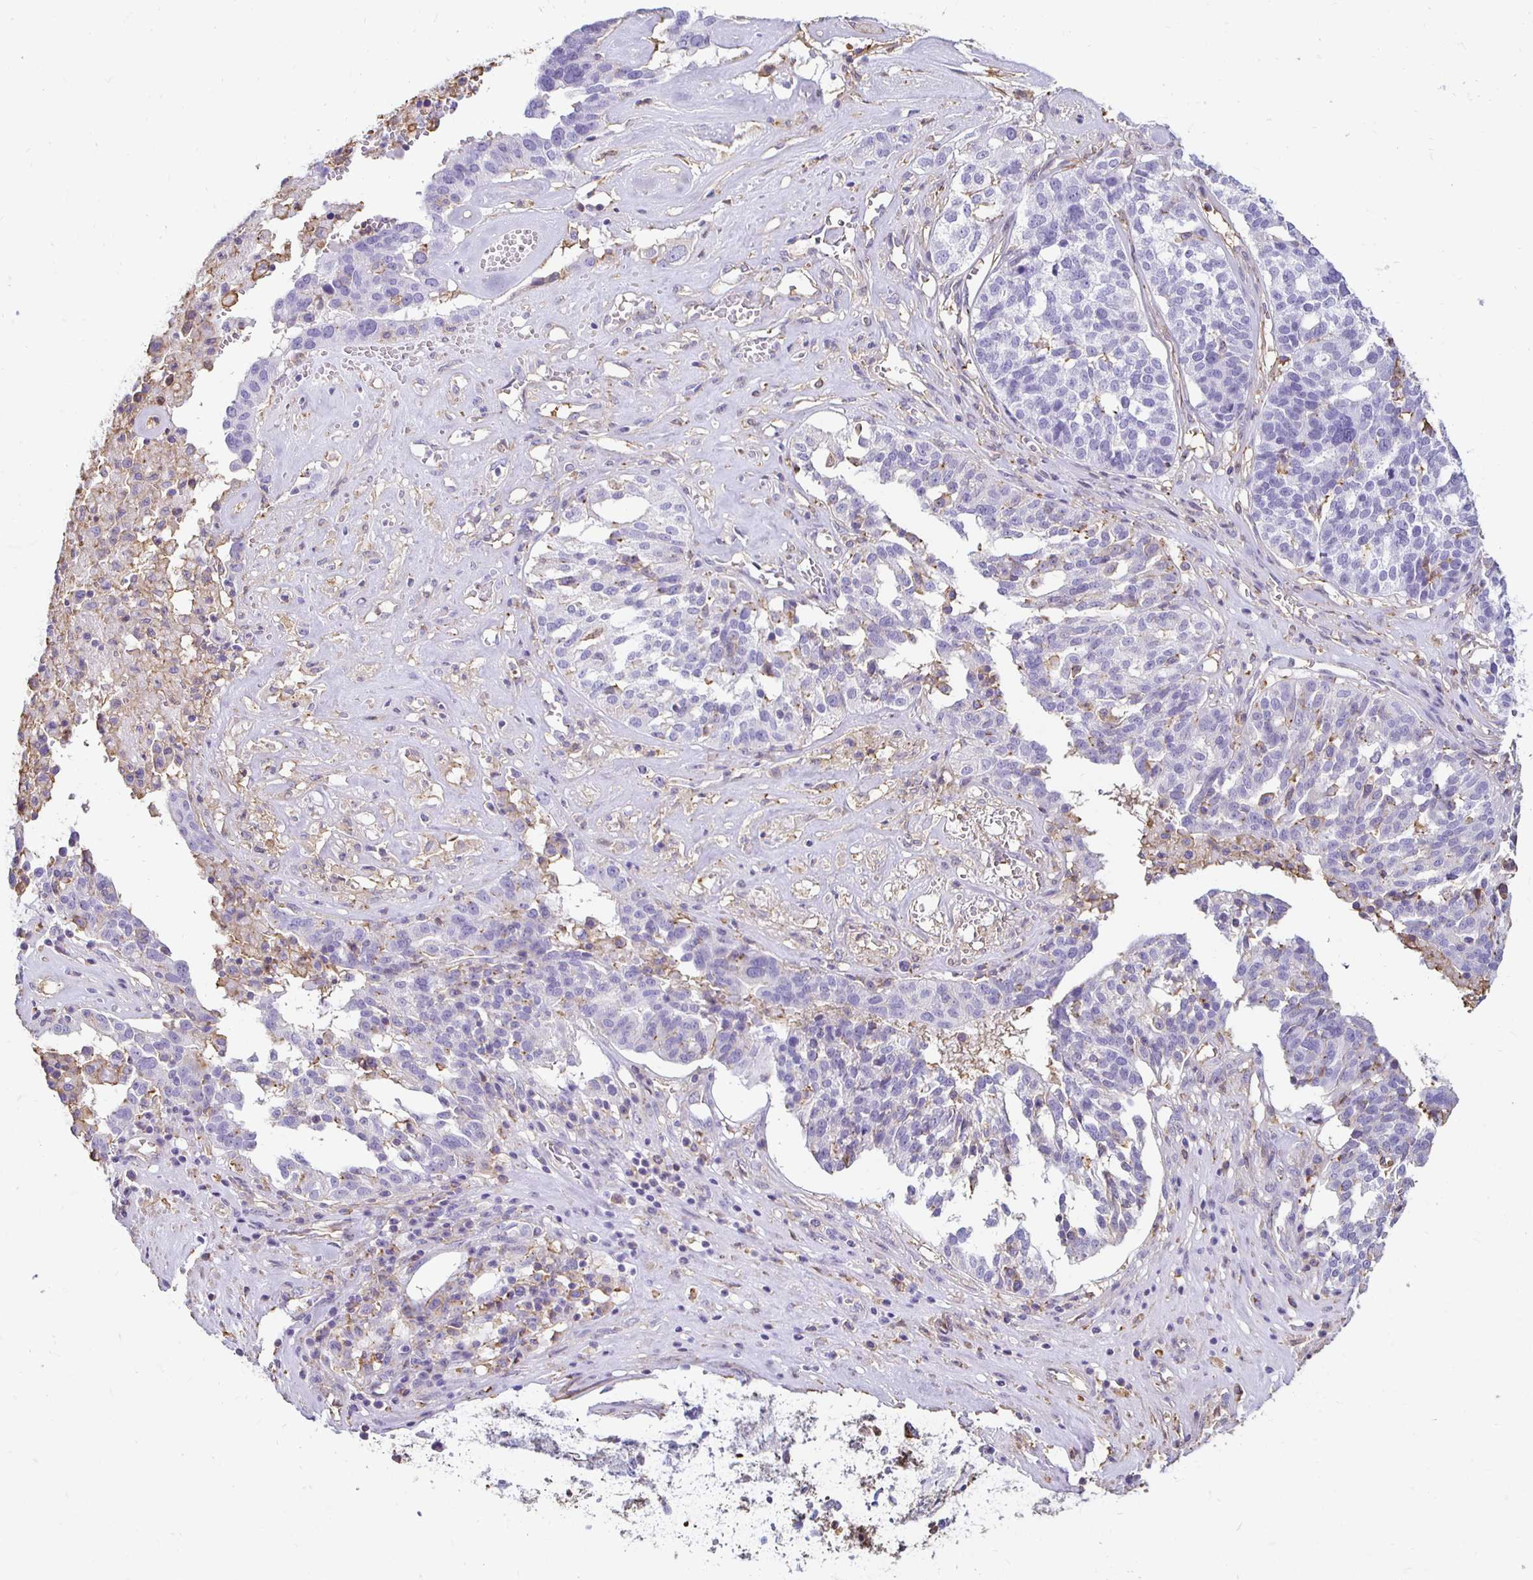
{"staining": {"intensity": "negative", "quantity": "none", "location": "none"}, "tissue": "ovarian cancer", "cell_type": "Tumor cells", "image_type": "cancer", "snomed": [{"axis": "morphology", "description": "Cystadenocarcinoma, serous, NOS"}, {"axis": "topography", "description": "Ovary"}], "caption": "The histopathology image demonstrates no staining of tumor cells in ovarian serous cystadenocarcinoma.", "gene": "TAS1R3", "patient": {"sex": "female", "age": 59}}